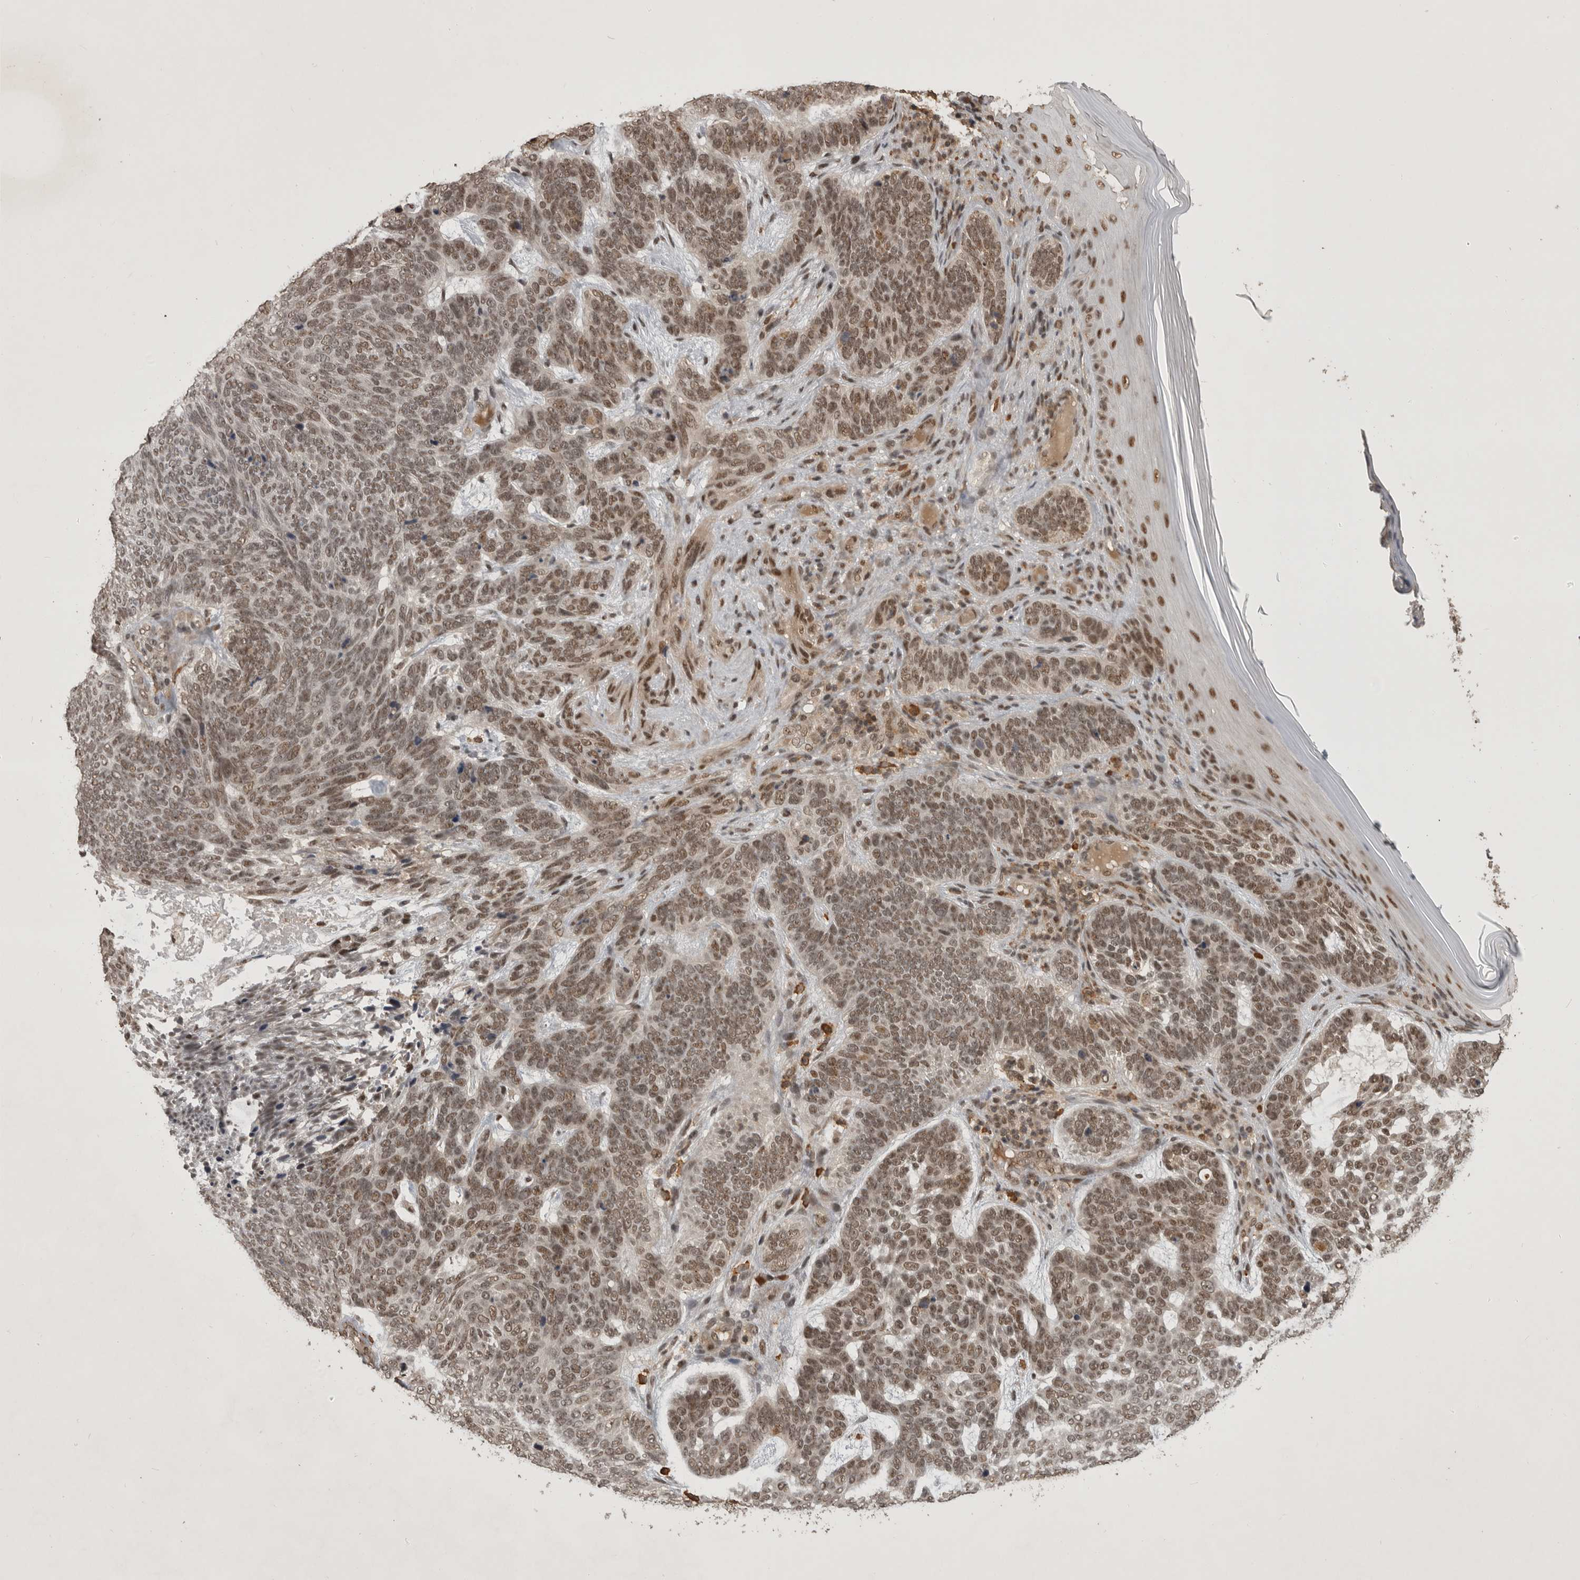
{"staining": {"intensity": "moderate", "quantity": ">75%", "location": "nuclear"}, "tissue": "skin cancer", "cell_type": "Tumor cells", "image_type": "cancer", "snomed": [{"axis": "morphology", "description": "Basal cell carcinoma"}, {"axis": "topography", "description": "Skin"}], "caption": "Skin cancer stained with IHC displays moderate nuclear staining in approximately >75% of tumor cells. (brown staining indicates protein expression, while blue staining denotes nuclei).", "gene": "CBLL1", "patient": {"sex": "female", "age": 85}}